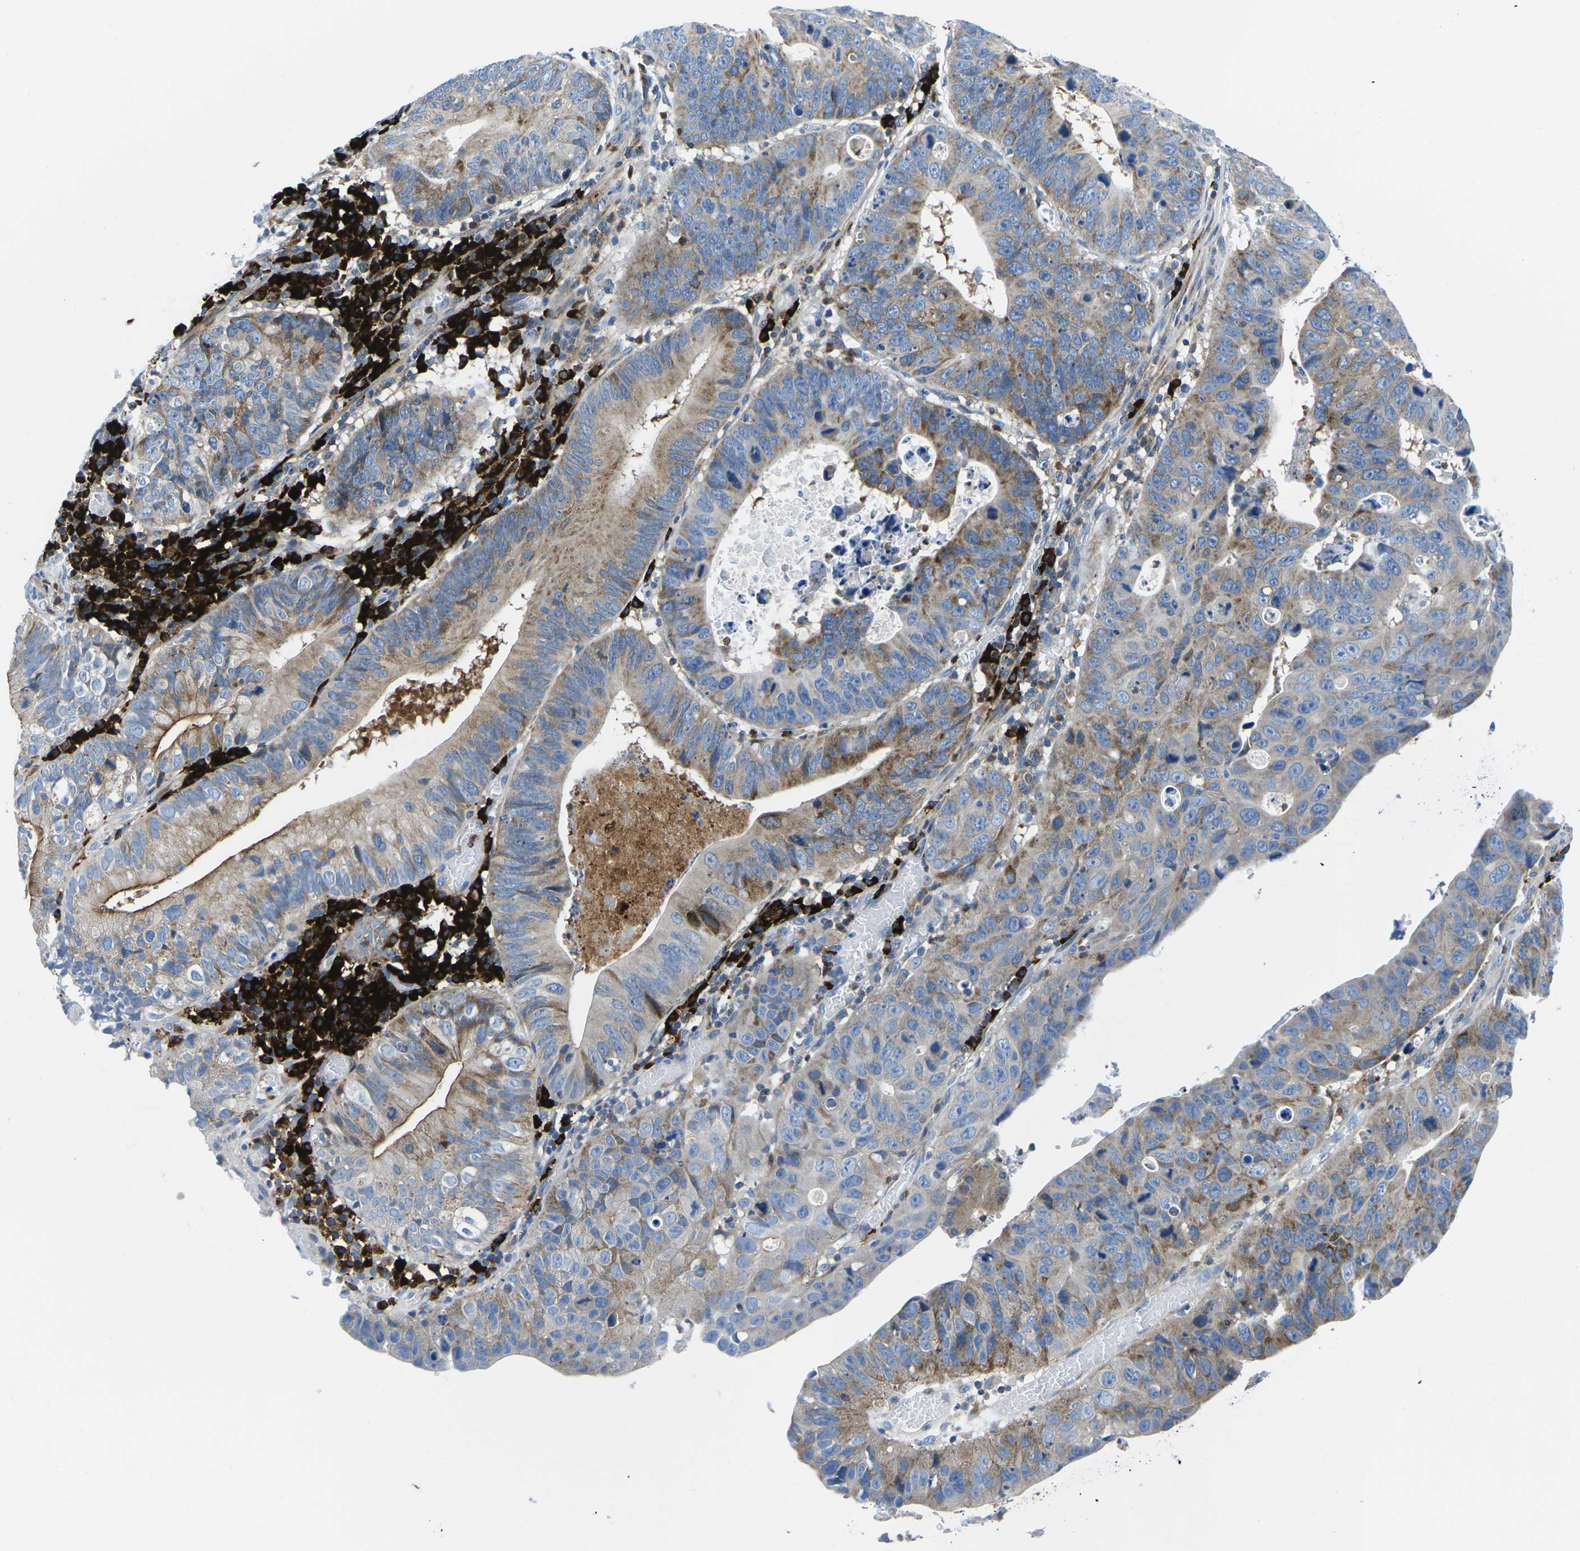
{"staining": {"intensity": "weak", "quantity": "25%-75%", "location": "cytoplasmic/membranous"}, "tissue": "stomach cancer", "cell_type": "Tumor cells", "image_type": "cancer", "snomed": [{"axis": "morphology", "description": "Adenocarcinoma, NOS"}, {"axis": "topography", "description": "Stomach"}], "caption": "Tumor cells display weak cytoplasmic/membranous expression in approximately 25%-75% of cells in stomach adenocarcinoma.", "gene": "MC4R", "patient": {"sex": "male", "age": 59}}